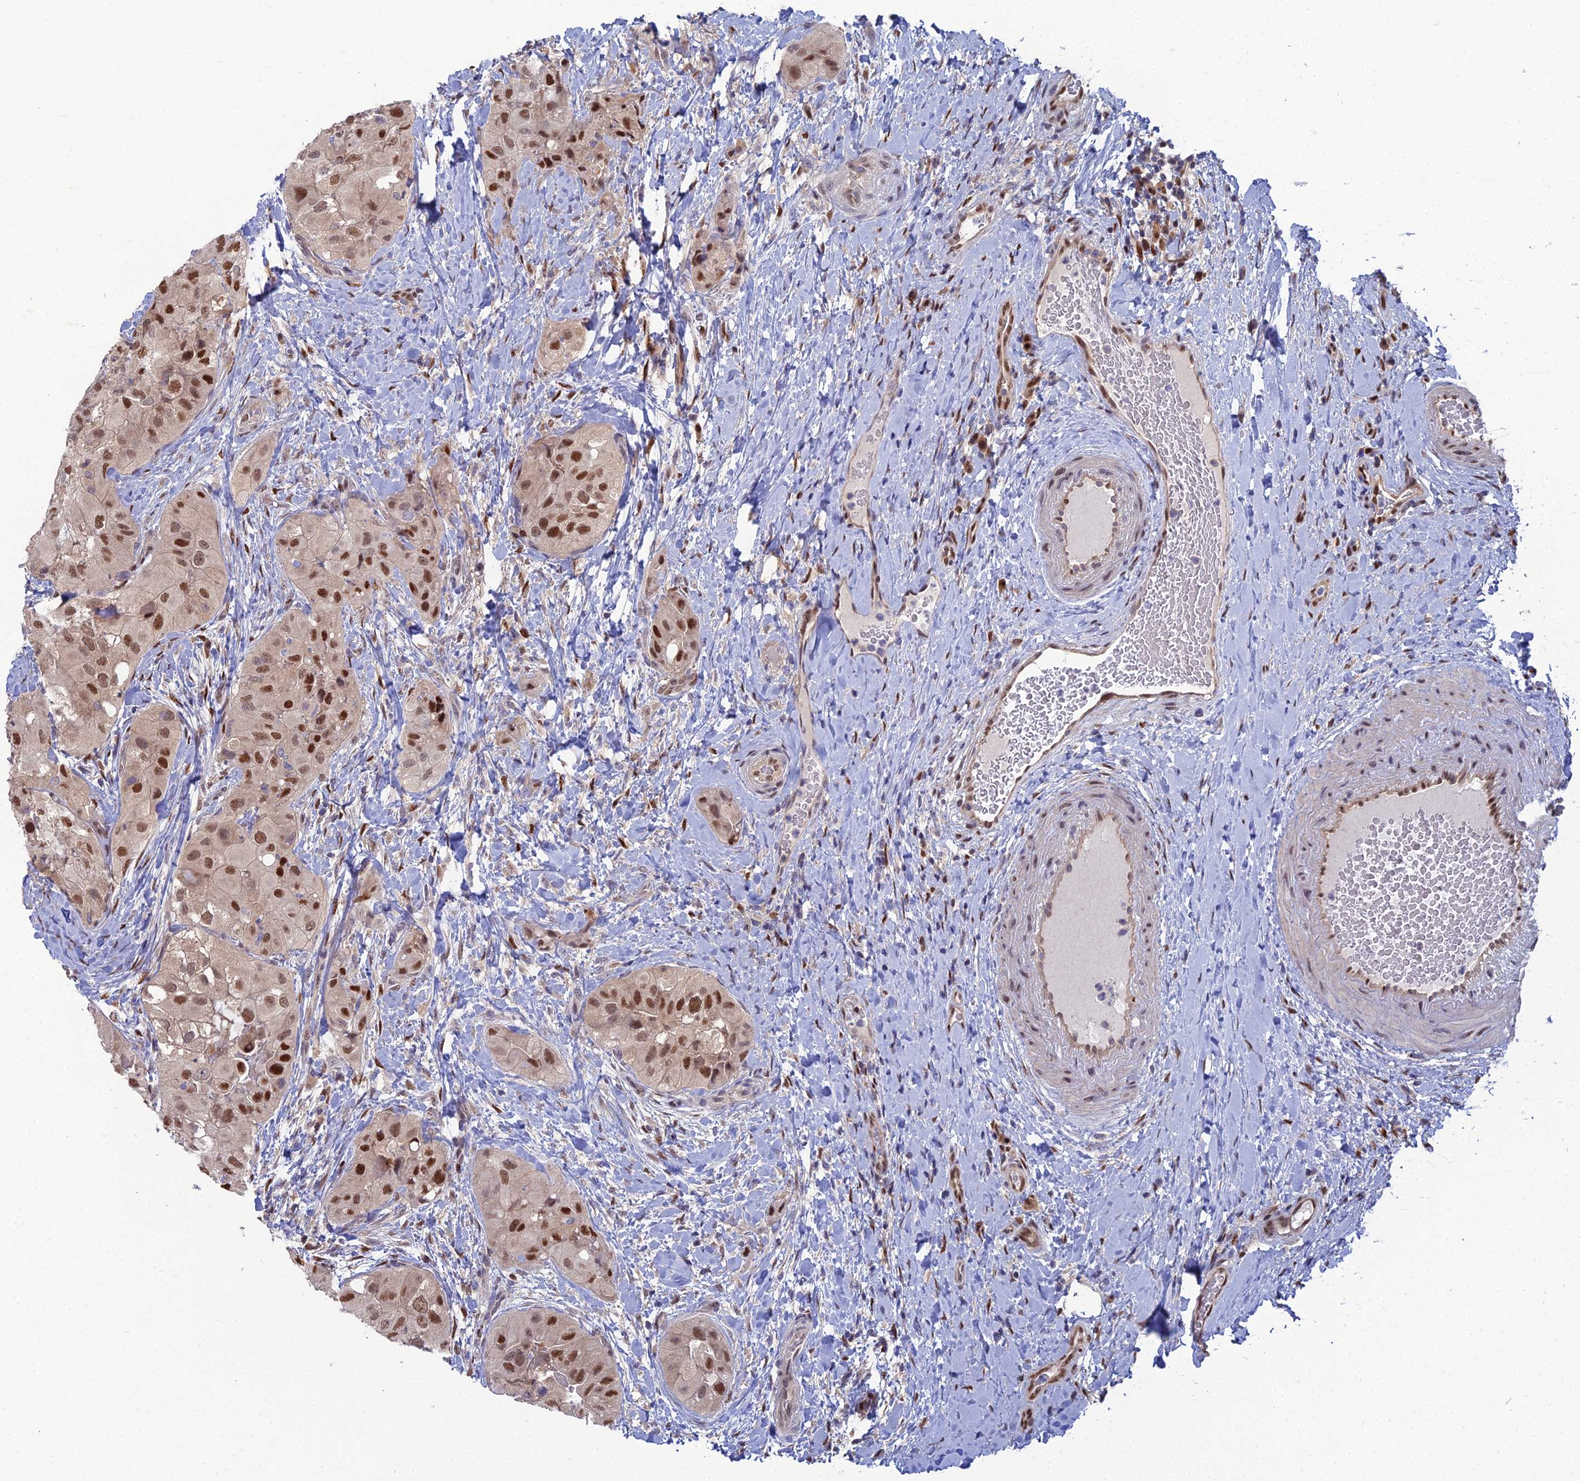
{"staining": {"intensity": "strong", "quantity": ">75%", "location": "nuclear"}, "tissue": "thyroid cancer", "cell_type": "Tumor cells", "image_type": "cancer", "snomed": [{"axis": "morphology", "description": "Normal tissue, NOS"}, {"axis": "morphology", "description": "Papillary adenocarcinoma, NOS"}, {"axis": "topography", "description": "Thyroid gland"}], "caption": "A photomicrograph of papillary adenocarcinoma (thyroid) stained for a protein exhibits strong nuclear brown staining in tumor cells.", "gene": "DNPEP", "patient": {"sex": "female", "age": 59}}